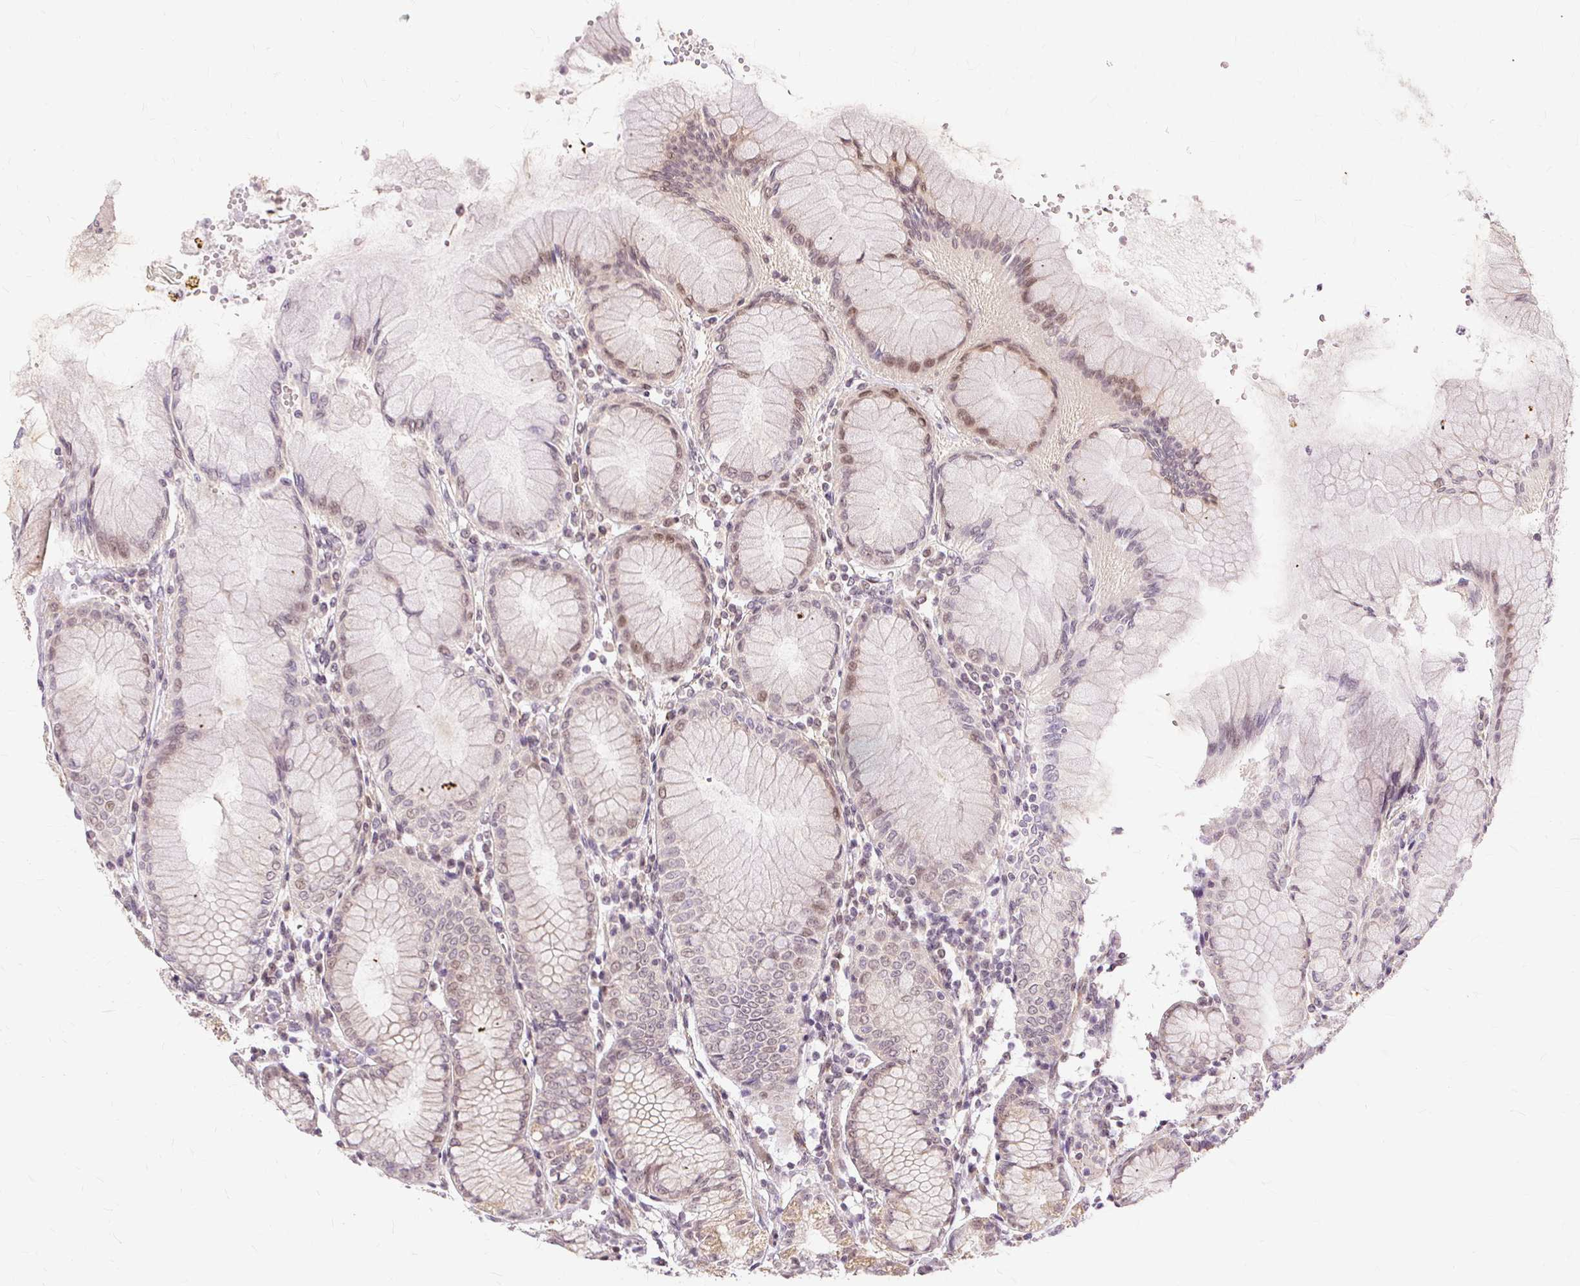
{"staining": {"intensity": "moderate", "quantity": "<25%", "location": "cytoplasmic/membranous,nuclear"}, "tissue": "stomach", "cell_type": "Glandular cells", "image_type": "normal", "snomed": [{"axis": "morphology", "description": "Normal tissue, NOS"}, {"axis": "topography", "description": "Stomach"}], "caption": "About <25% of glandular cells in unremarkable human stomach display moderate cytoplasmic/membranous,nuclear protein positivity as visualized by brown immunohistochemical staining.", "gene": "MMACHC", "patient": {"sex": "female", "age": 57}}